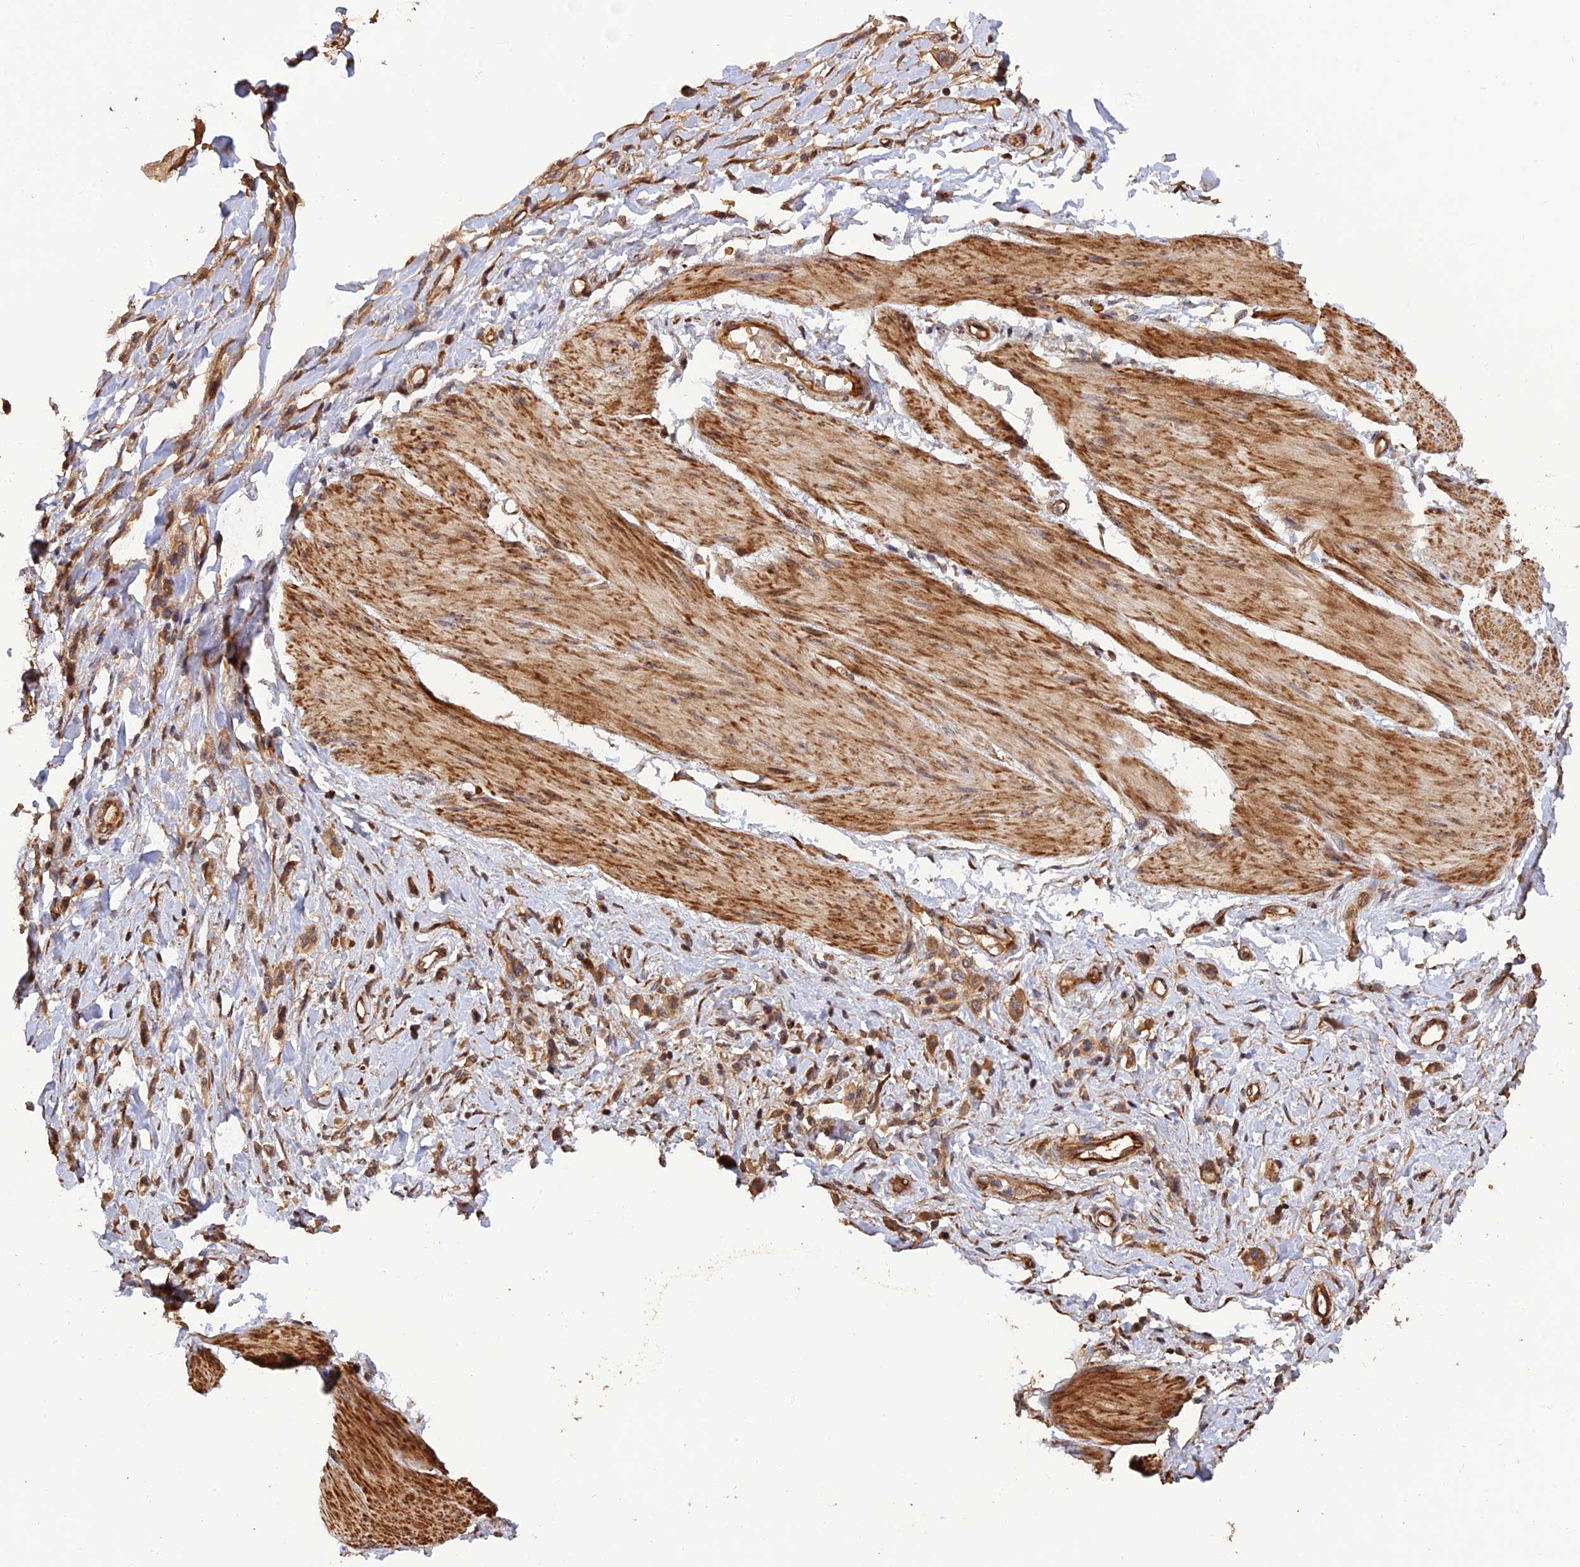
{"staining": {"intensity": "moderate", "quantity": ">75%", "location": "cytoplasmic/membranous"}, "tissue": "stomach cancer", "cell_type": "Tumor cells", "image_type": "cancer", "snomed": [{"axis": "morphology", "description": "Adenocarcinoma, NOS"}, {"axis": "topography", "description": "Stomach"}], "caption": "An immunohistochemistry micrograph of neoplastic tissue is shown. Protein staining in brown labels moderate cytoplasmic/membranous positivity in adenocarcinoma (stomach) within tumor cells. (Stains: DAB (3,3'-diaminobenzidine) in brown, nuclei in blue, Microscopy: brightfield microscopy at high magnification).", "gene": "CREBL2", "patient": {"sex": "female", "age": 65}}